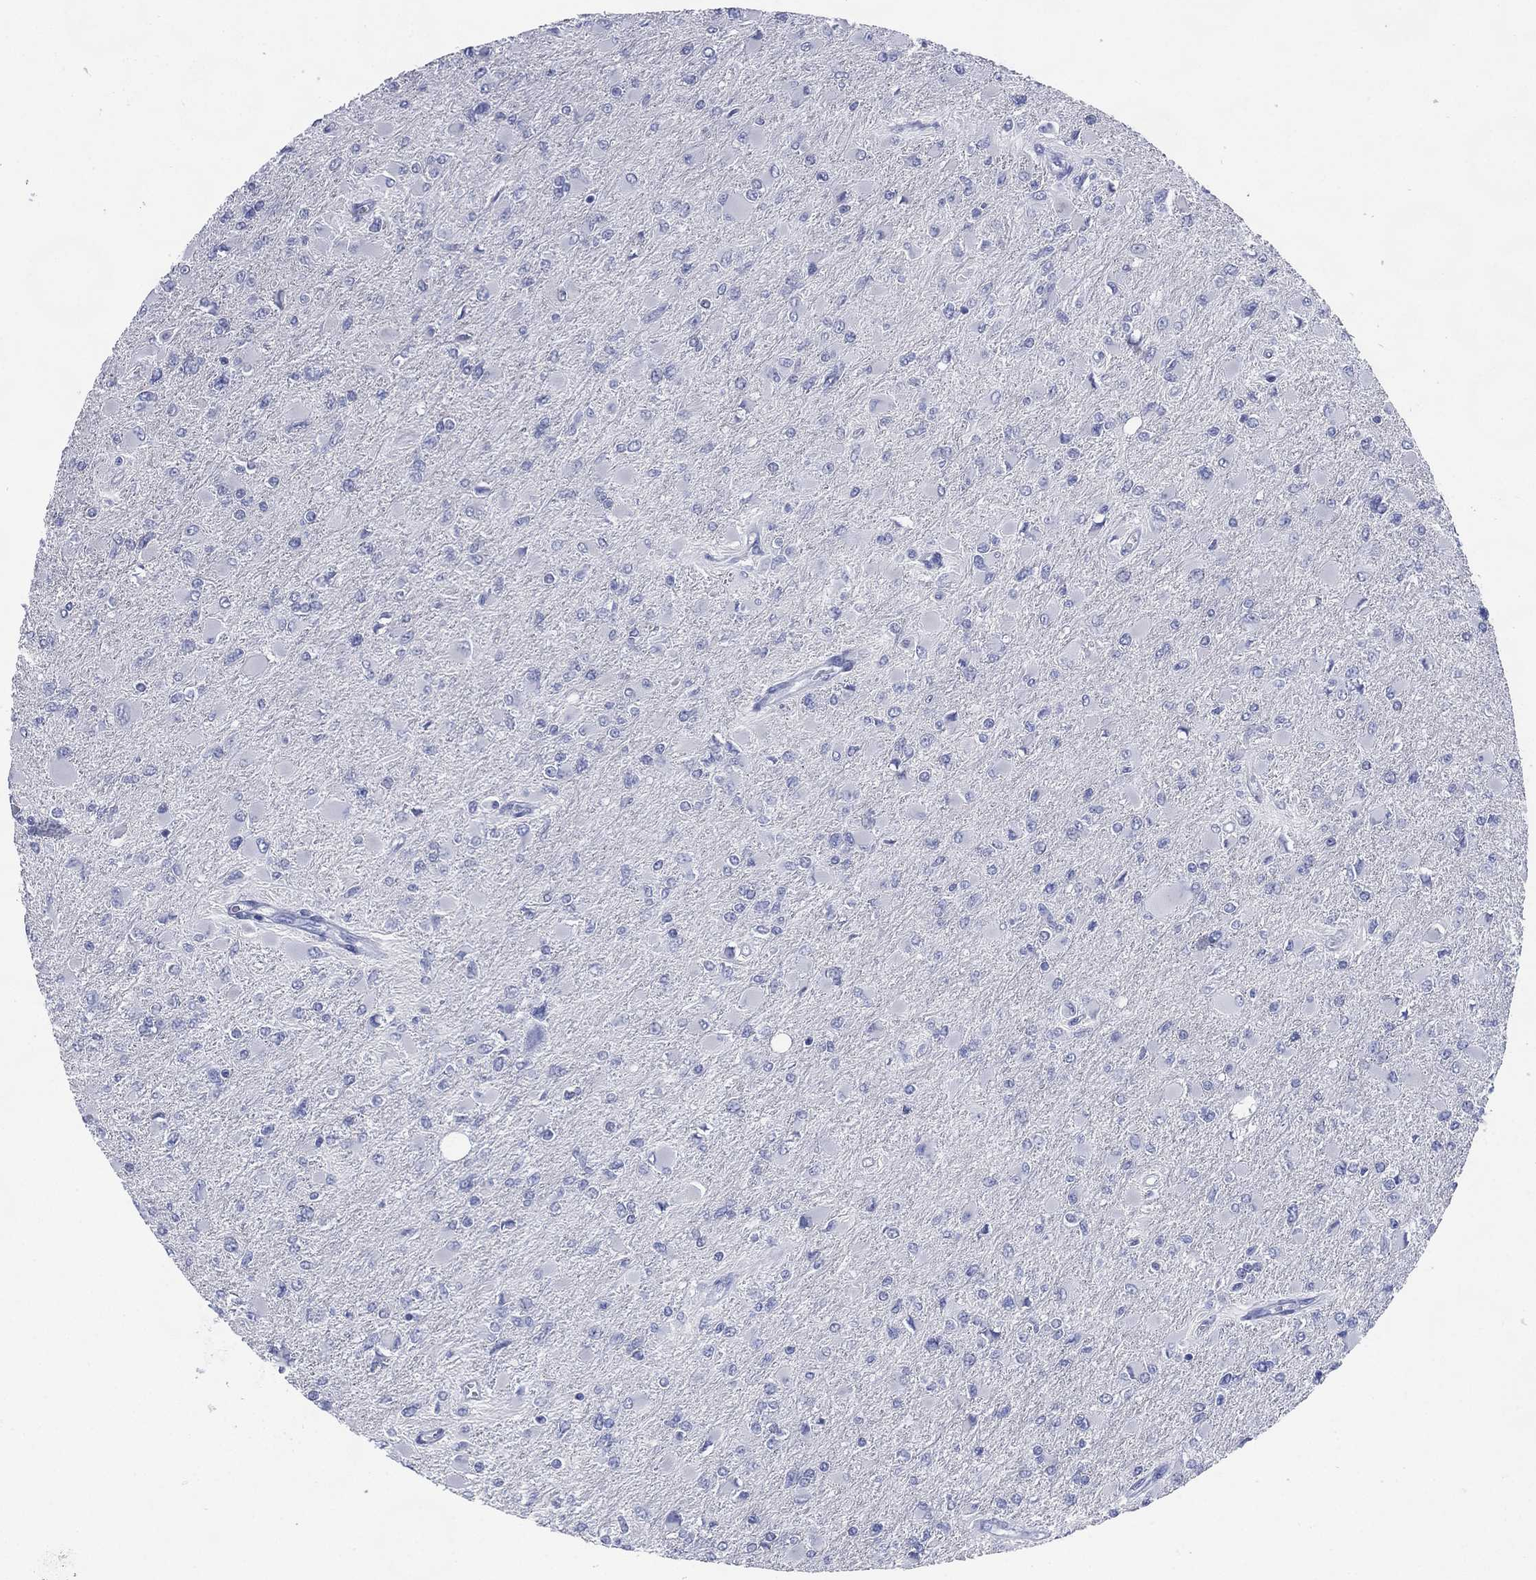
{"staining": {"intensity": "negative", "quantity": "none", "location": "none"}, "tissue": "glioma", "cell_type": "Tumor cells", "image_type": "cancer", "snomed": [{"axis": "morphology", "description": "Glioma, malignant, High grade"}, {"axis": "topography", "description": "Cerebral cortex"}], "caption": "Immunohistochemical staining of malignant glioma (high-grade) shows no significant positivity in tumor cells.", "gene": "TMEM247", "patient": {"sex": "female", "age": 36}}